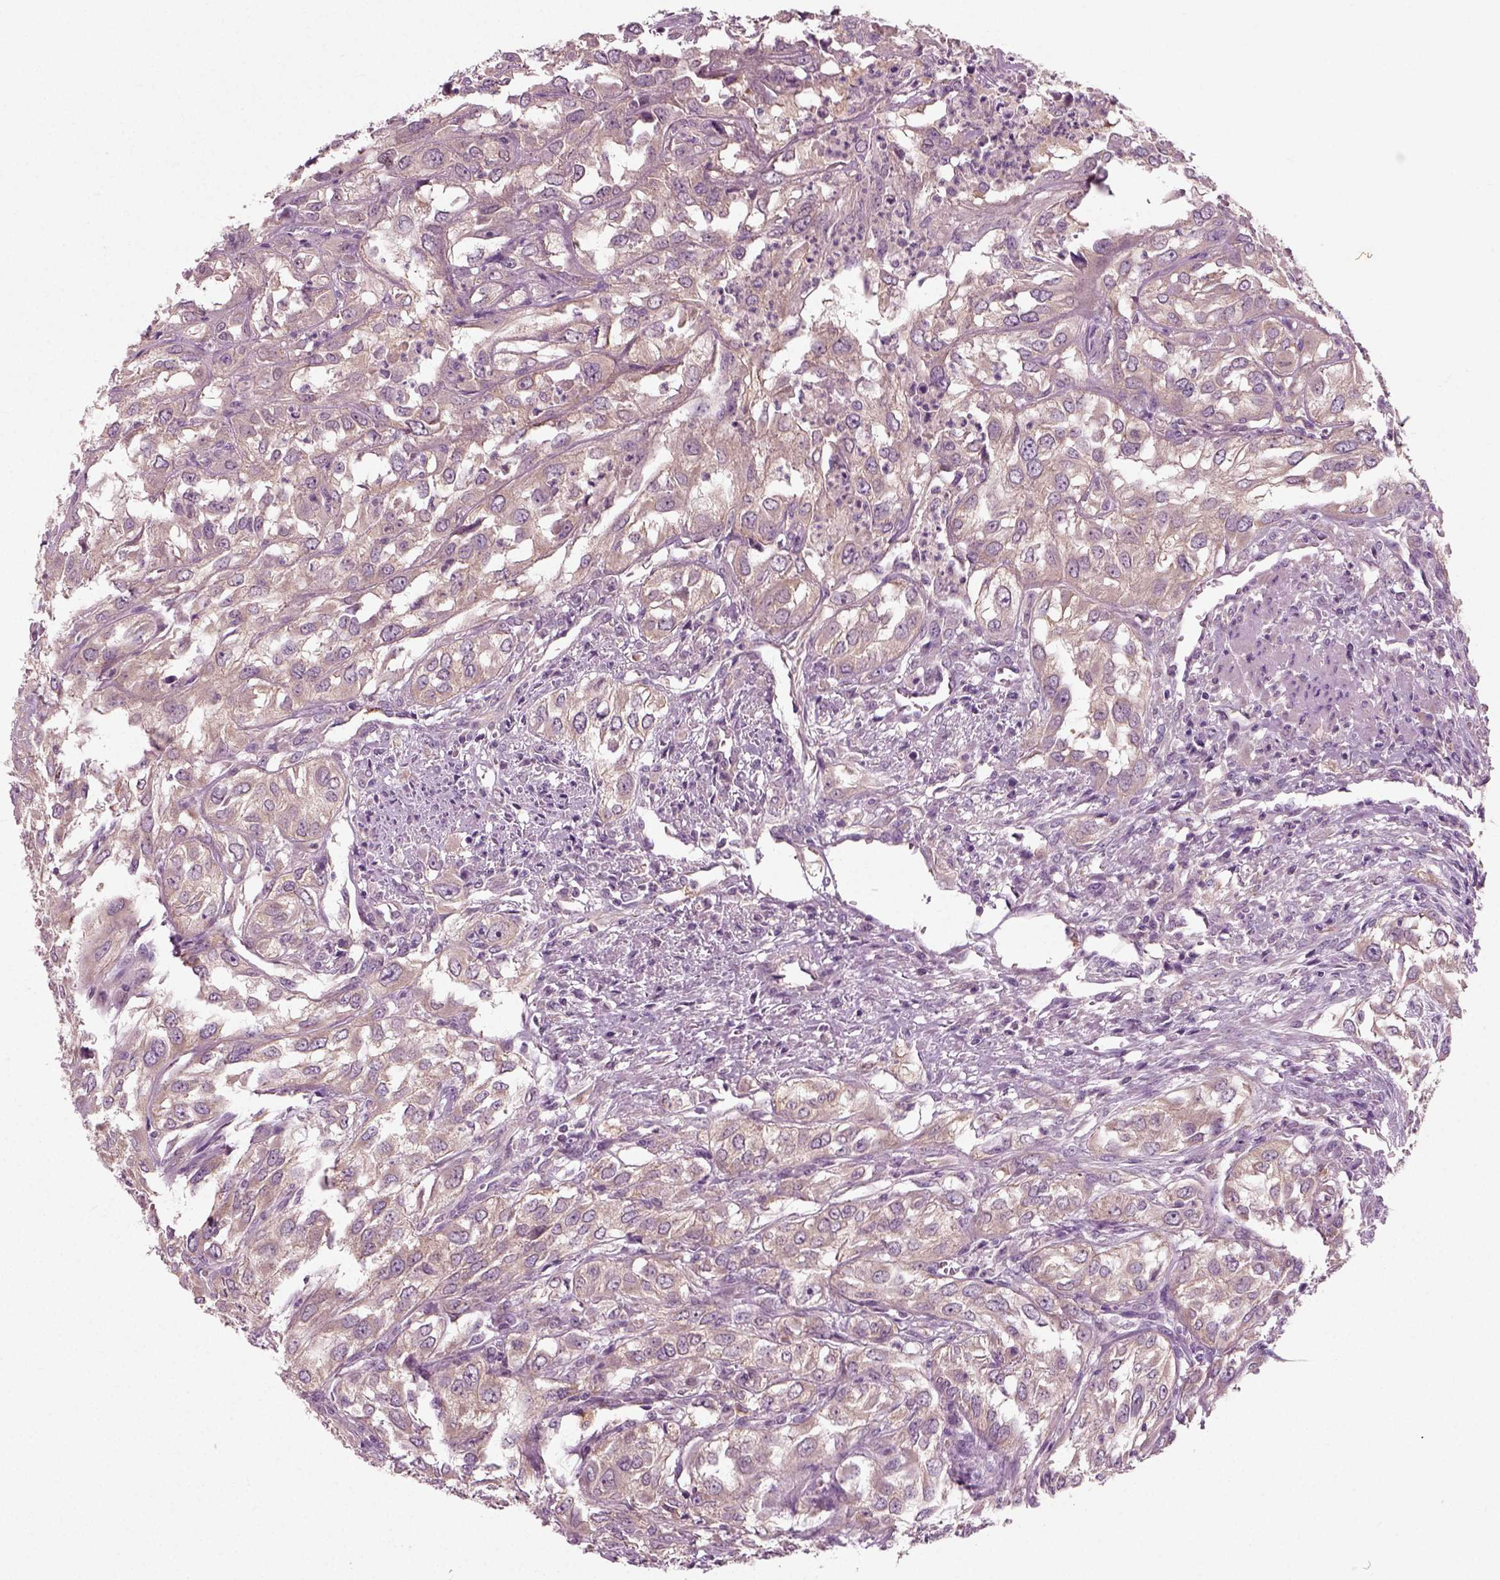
{"staining": {"intensity": "weak", "quantity": ">75%", "location": "cytoplasmic/membranous"}, "tissue": "urothelial cancer", "cell_type": "Tumor cells", "image_type": "cancer", "snomed": [{"axis": "morphology", "description": "Urothelial carcinoma, High grade"}, {"axis": "topography", "description": "Urinary bladder"}], "caption": "The micrograph demonstrates staining of urothelial cancer, revealing weak cytoplasmic/membranous protein expression (brown color) within tumor cells. (Stains: DAB in brown, nuclei in blue, Microscopy: brightfield microscopy at high magnification).", "gene": "RND2", "patient": {"sex": "male", "age": 67}}